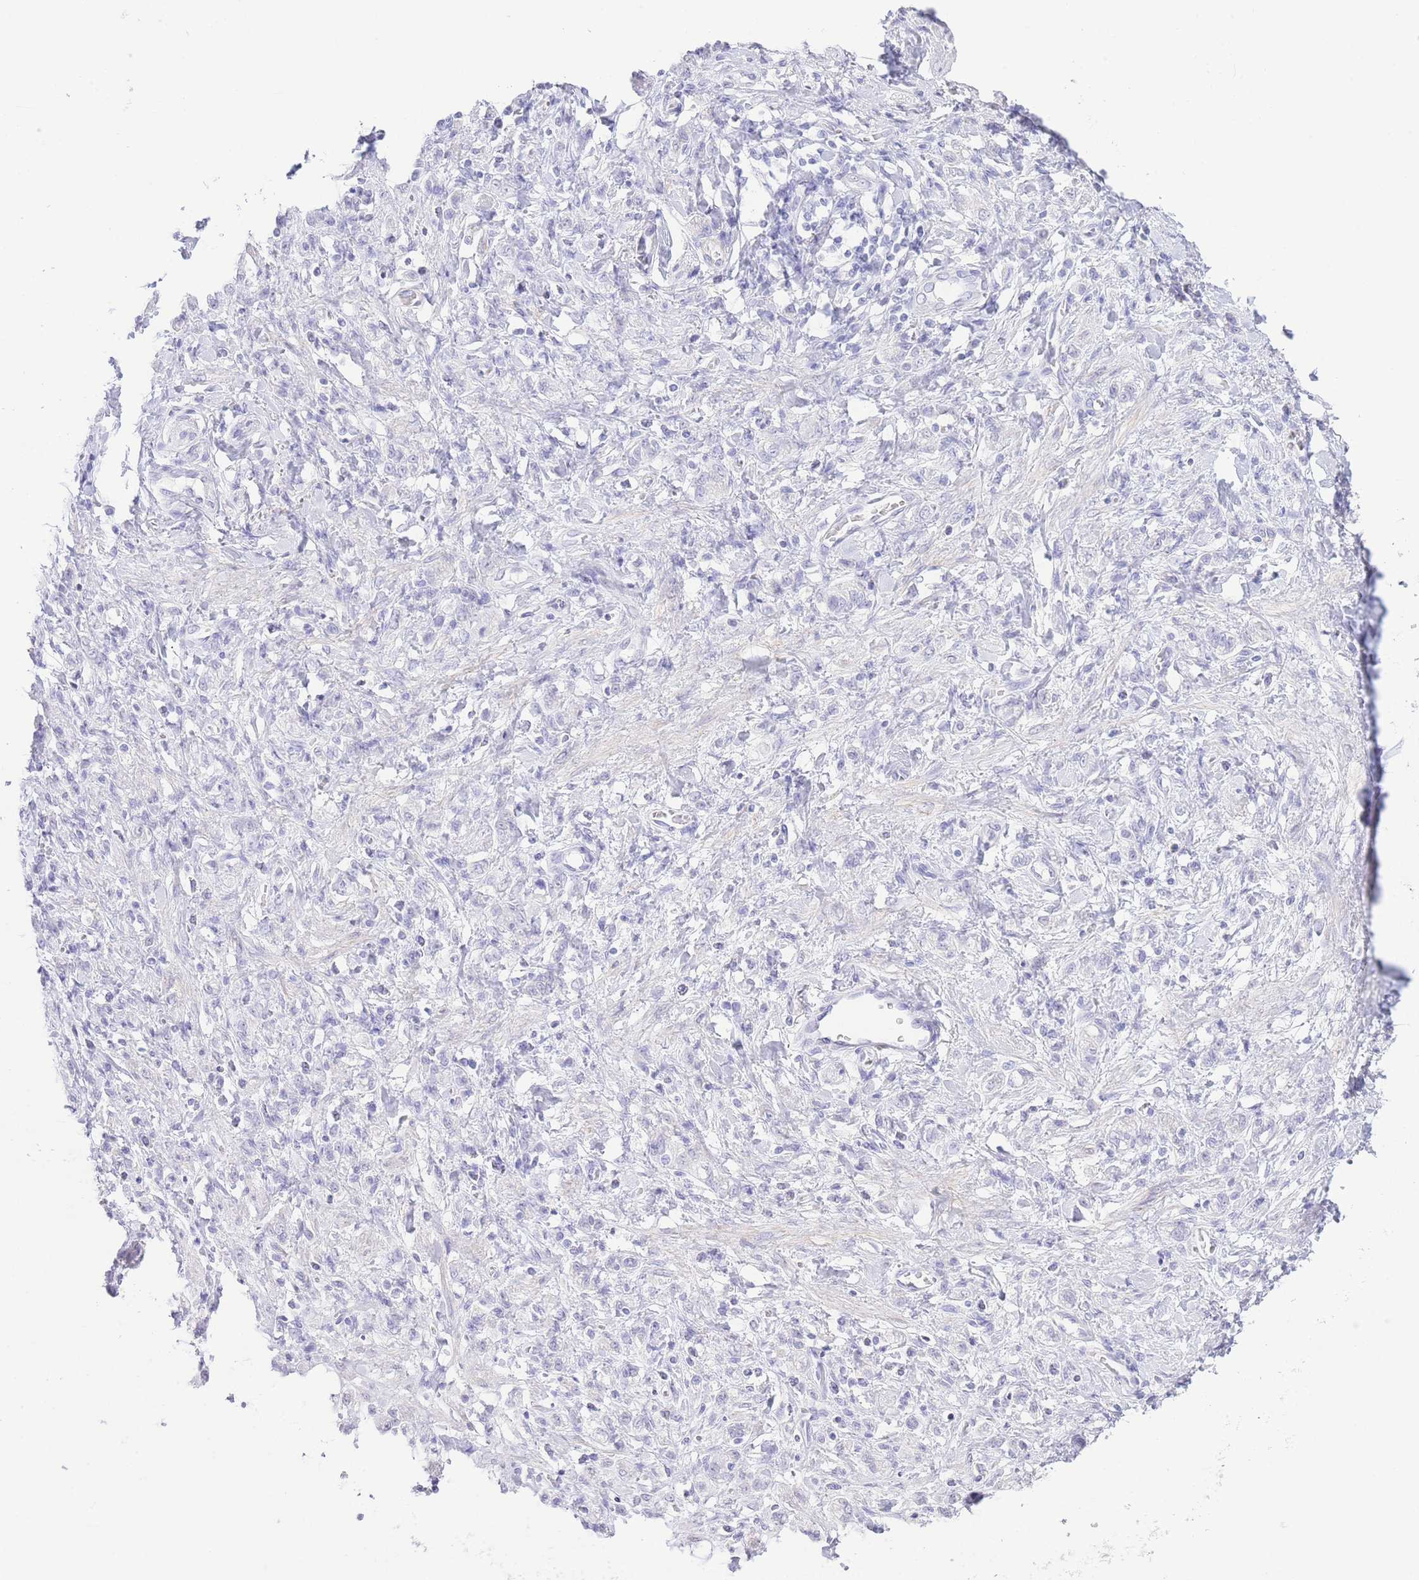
{"staining": {"intensity": "negative", "quantity": "none", "location": "none"}, "tissue": "stomach cancer", "cell_type": "Tumor cells", "image_type": "cancer", "snomed": [{"axis": "morphology", "description": "Adenocarcinoma, NOS"}, {"axis": "topography", "description": "Stomach"}], "caption": "IHC of human stomach cancer (adenocarcinoma) demonstrates no positivity in tumor cells.", "gene": "PKLR", "patient": {"sex": "male", "age": 77}}